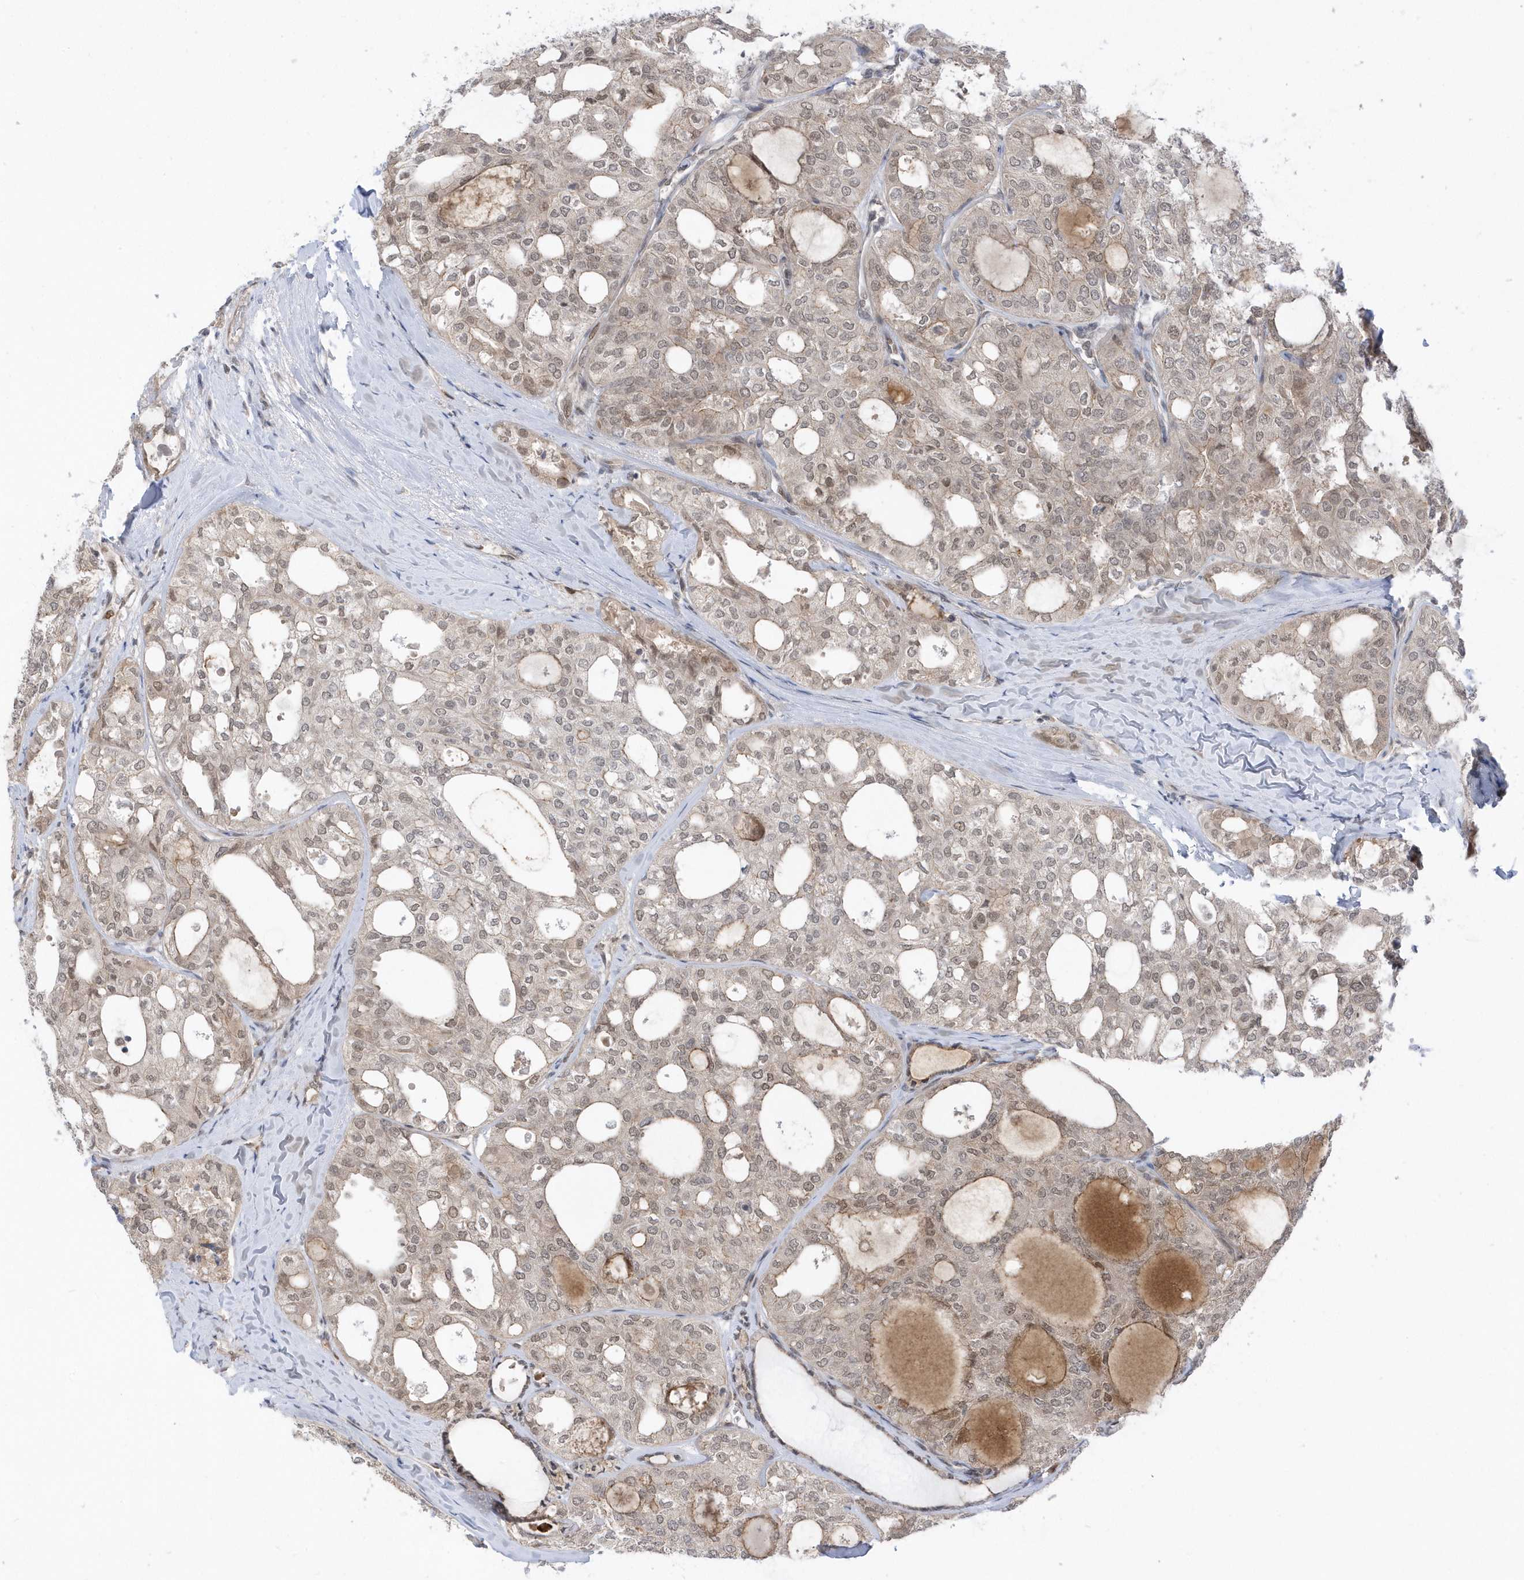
{"staining": {"intensity": "weak", "quantity": ">75%", "location": "cytoplasmic/membranous,nuclear"}, "tissue": "thyroid cancer", "cell_type": "Tumor cells", "image_type": "cancer", "snomed": [{"axis": "morphology", "description": "Follicular adenoma carcinoma, NOS"}, {"axis": "topography", "description": "Thyroid gland"}], "caption": "The immunohistochemical stain highlights weak cytoplasmic/membranous and nuclear staining in tumor cells of thyroid follicular adenoma carcinoma tissue.", "gene": "USP53", "patient": {"sex": "male", "age": 75}}